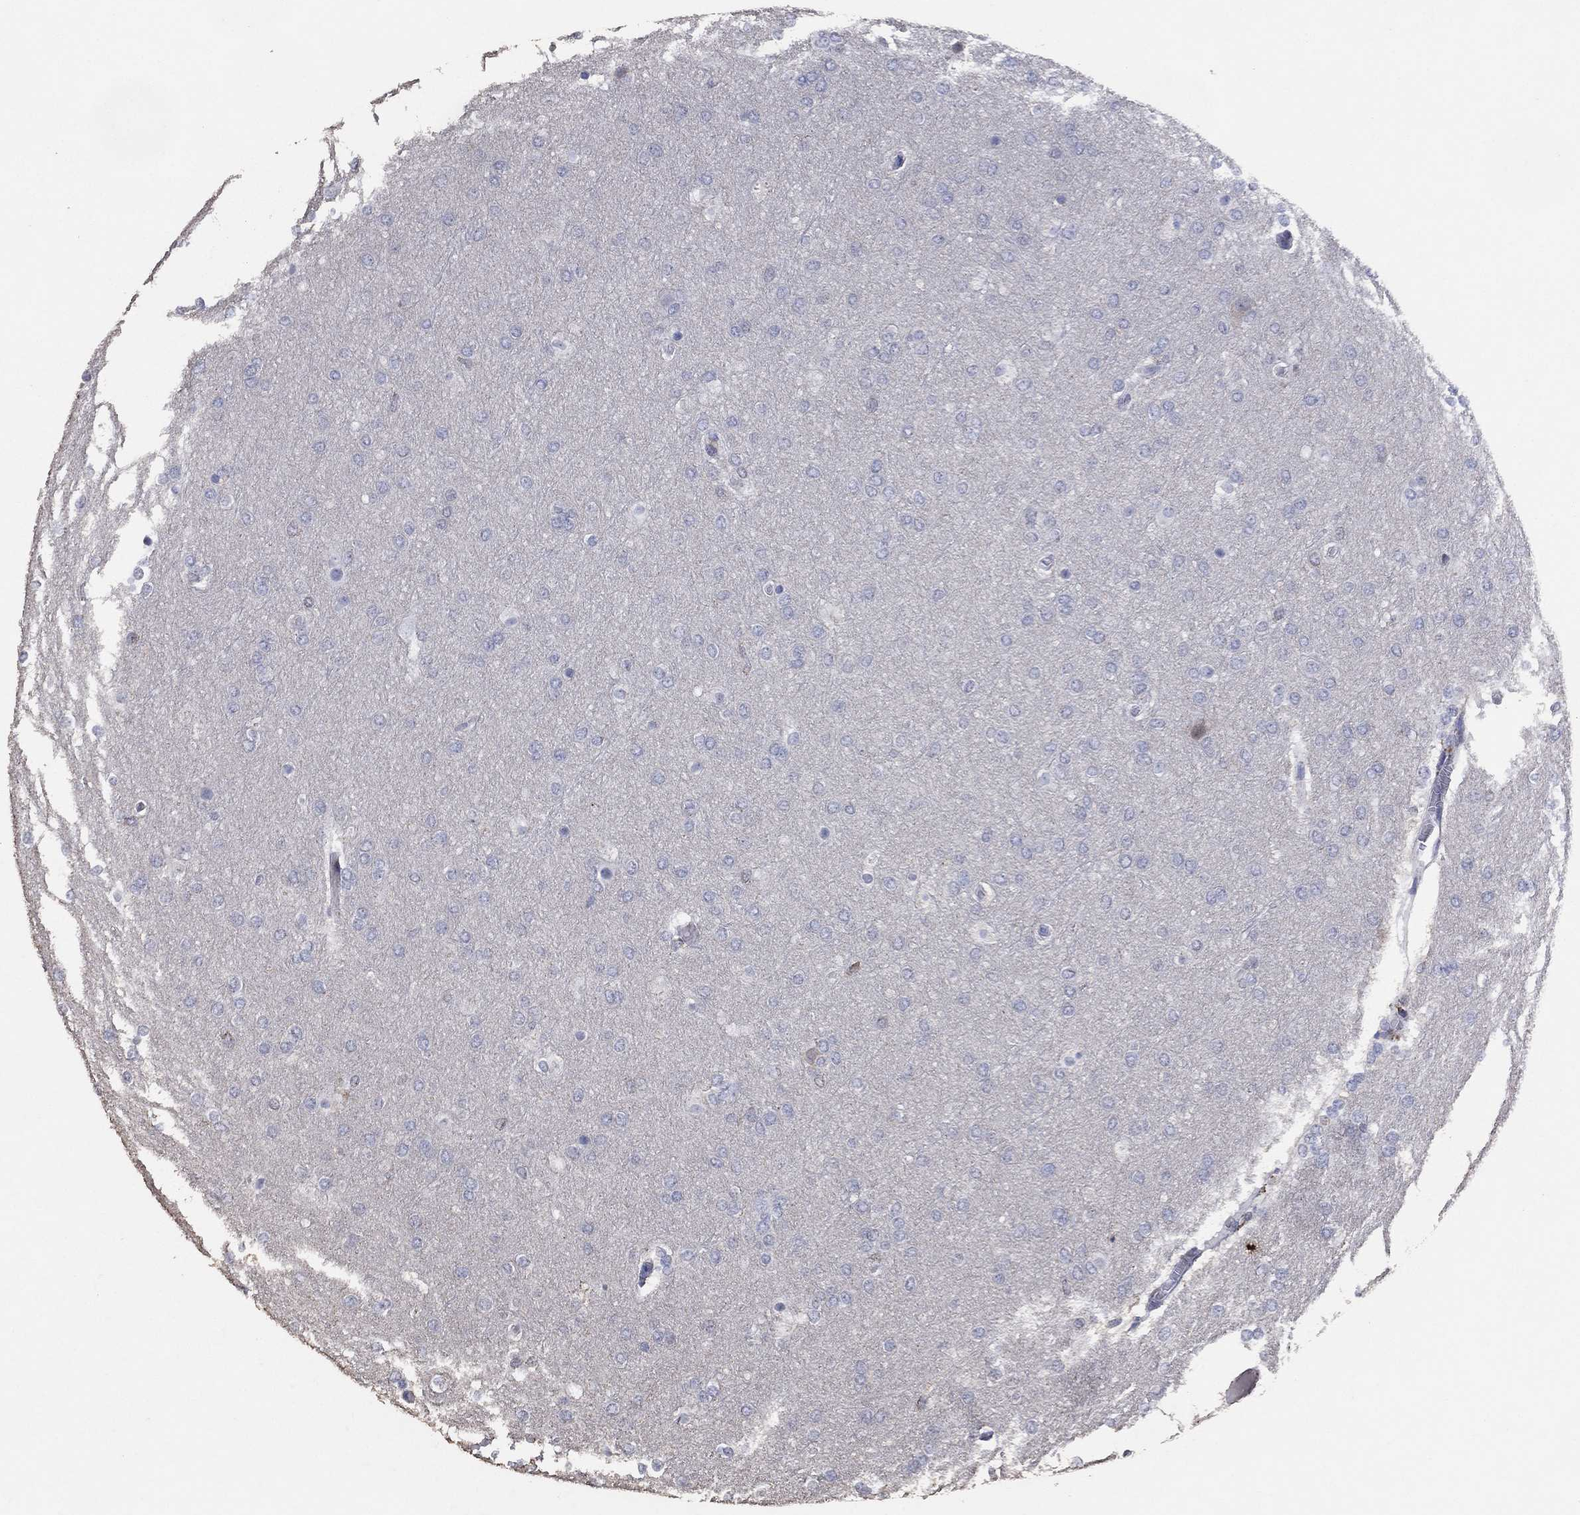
{"staining": {"intensity": "negative", "quantity": "none", "location": "none"}, "tissue": "glioma", "cell_type": "Tumor cells", "image_type": "cancer", "snomed": [{"axis": "morphology", "description": "Glioma, malignant, High grade"}, {"axis": "topography", "description": "Brain"}], "caption": "Immunohistochemistry photomicrograph of human malignant glioma (high-grade) stained for a protein (brown), which demonstrates no staining in tumor cells.", "gene": "ADPRHL1", "patient": {"sex": "female", "age": 61}}